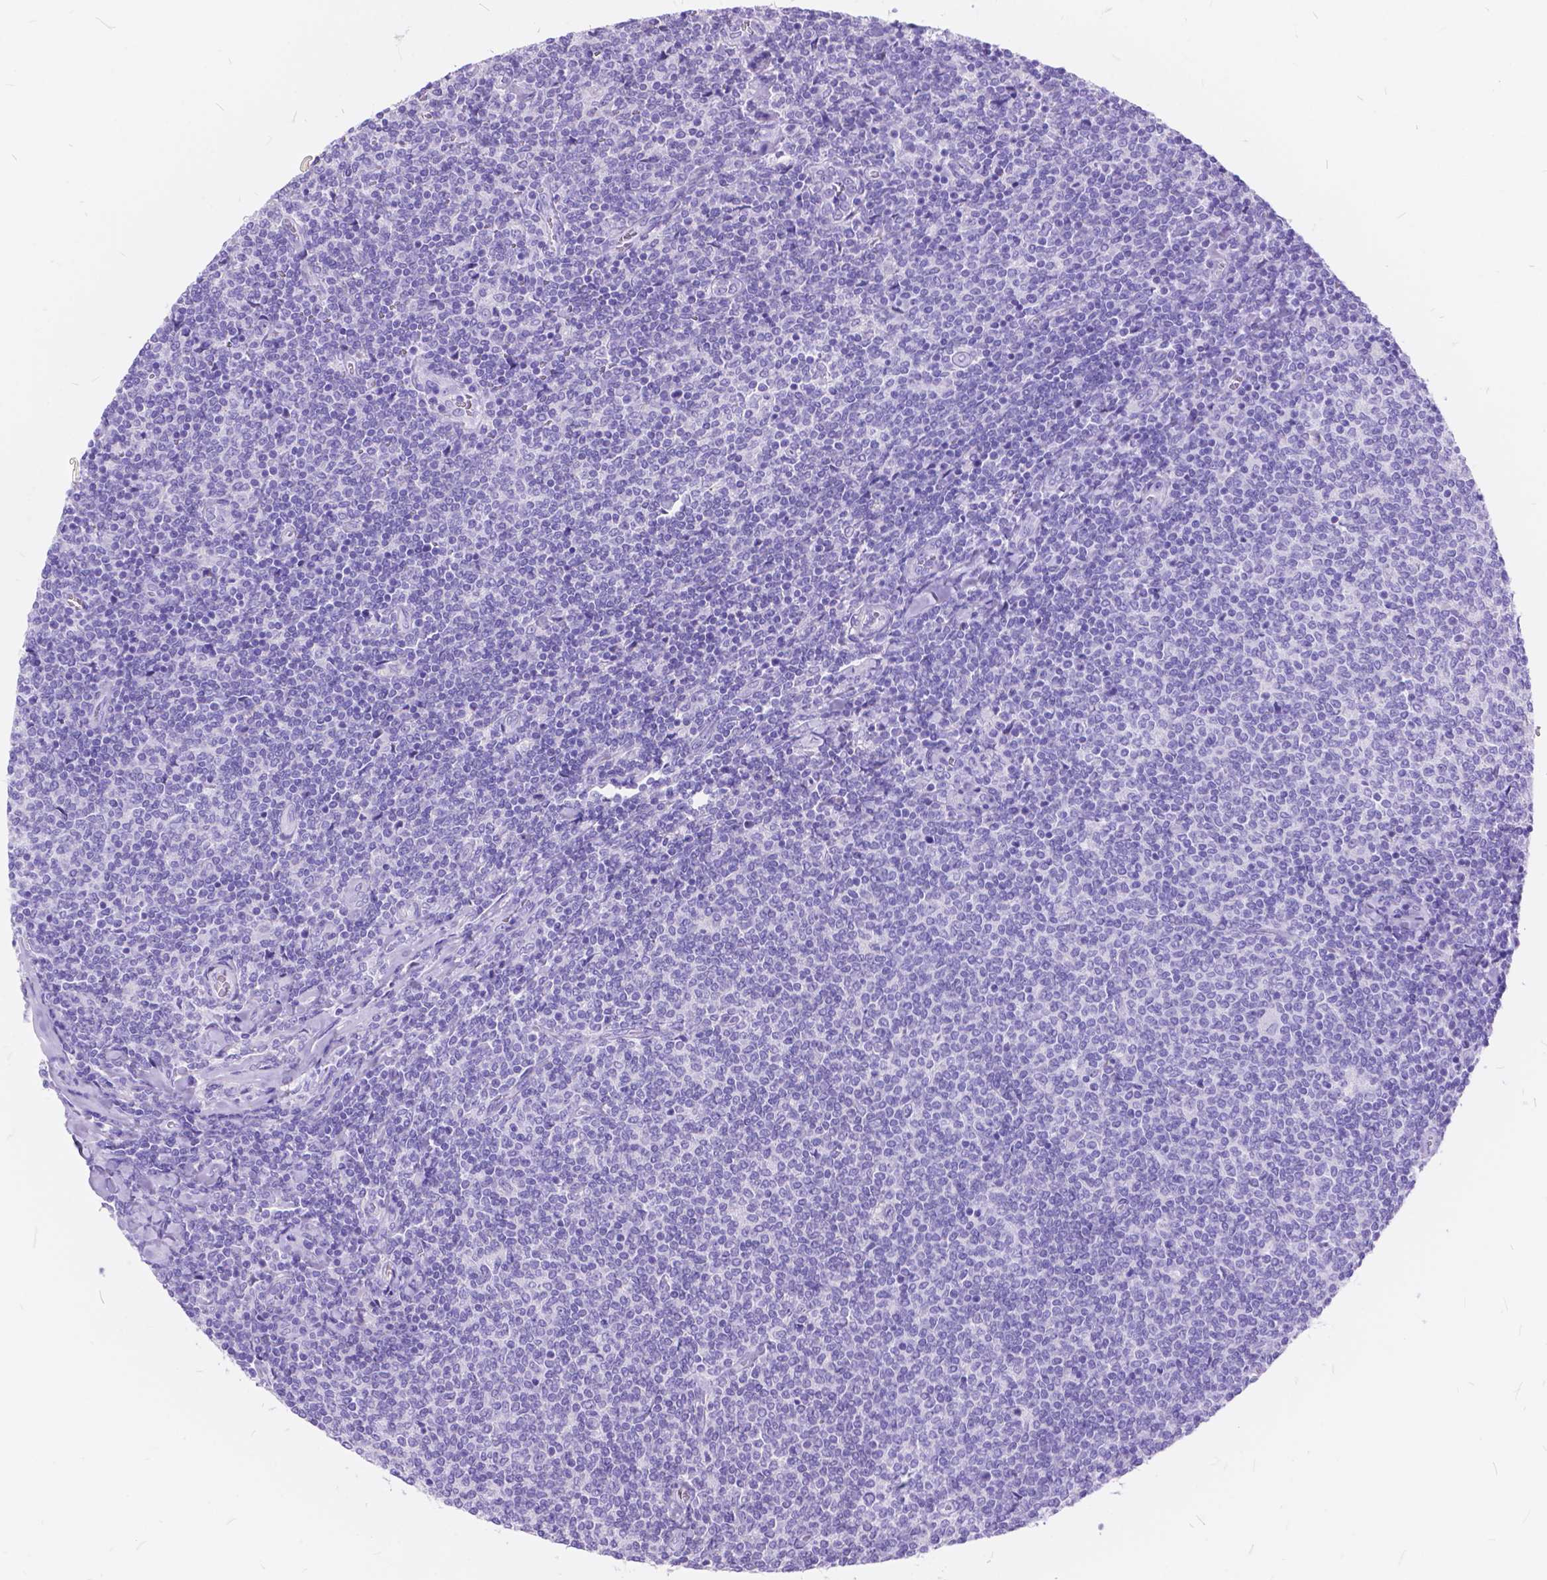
{"staining": {"intensity": "negative", "quantity": "none", "location": "none"}, "tissue": "lymphoma", "cell_type": "Tumor cells", "image_type": "cancer", "snomed": [{"axis": "morphology", "description": "Malignant lymphoma, non-Hodgkin's type, Low grade"}, {"axis": "topography", "description": "Lymph node"}], "caption": "Tumor cells show no significant protein positivity in malignant lymphoma, non-Hodgkin's type (low-grade).", "gene": "FOXL2", "patient": {"sex": "male", "age": 52}}